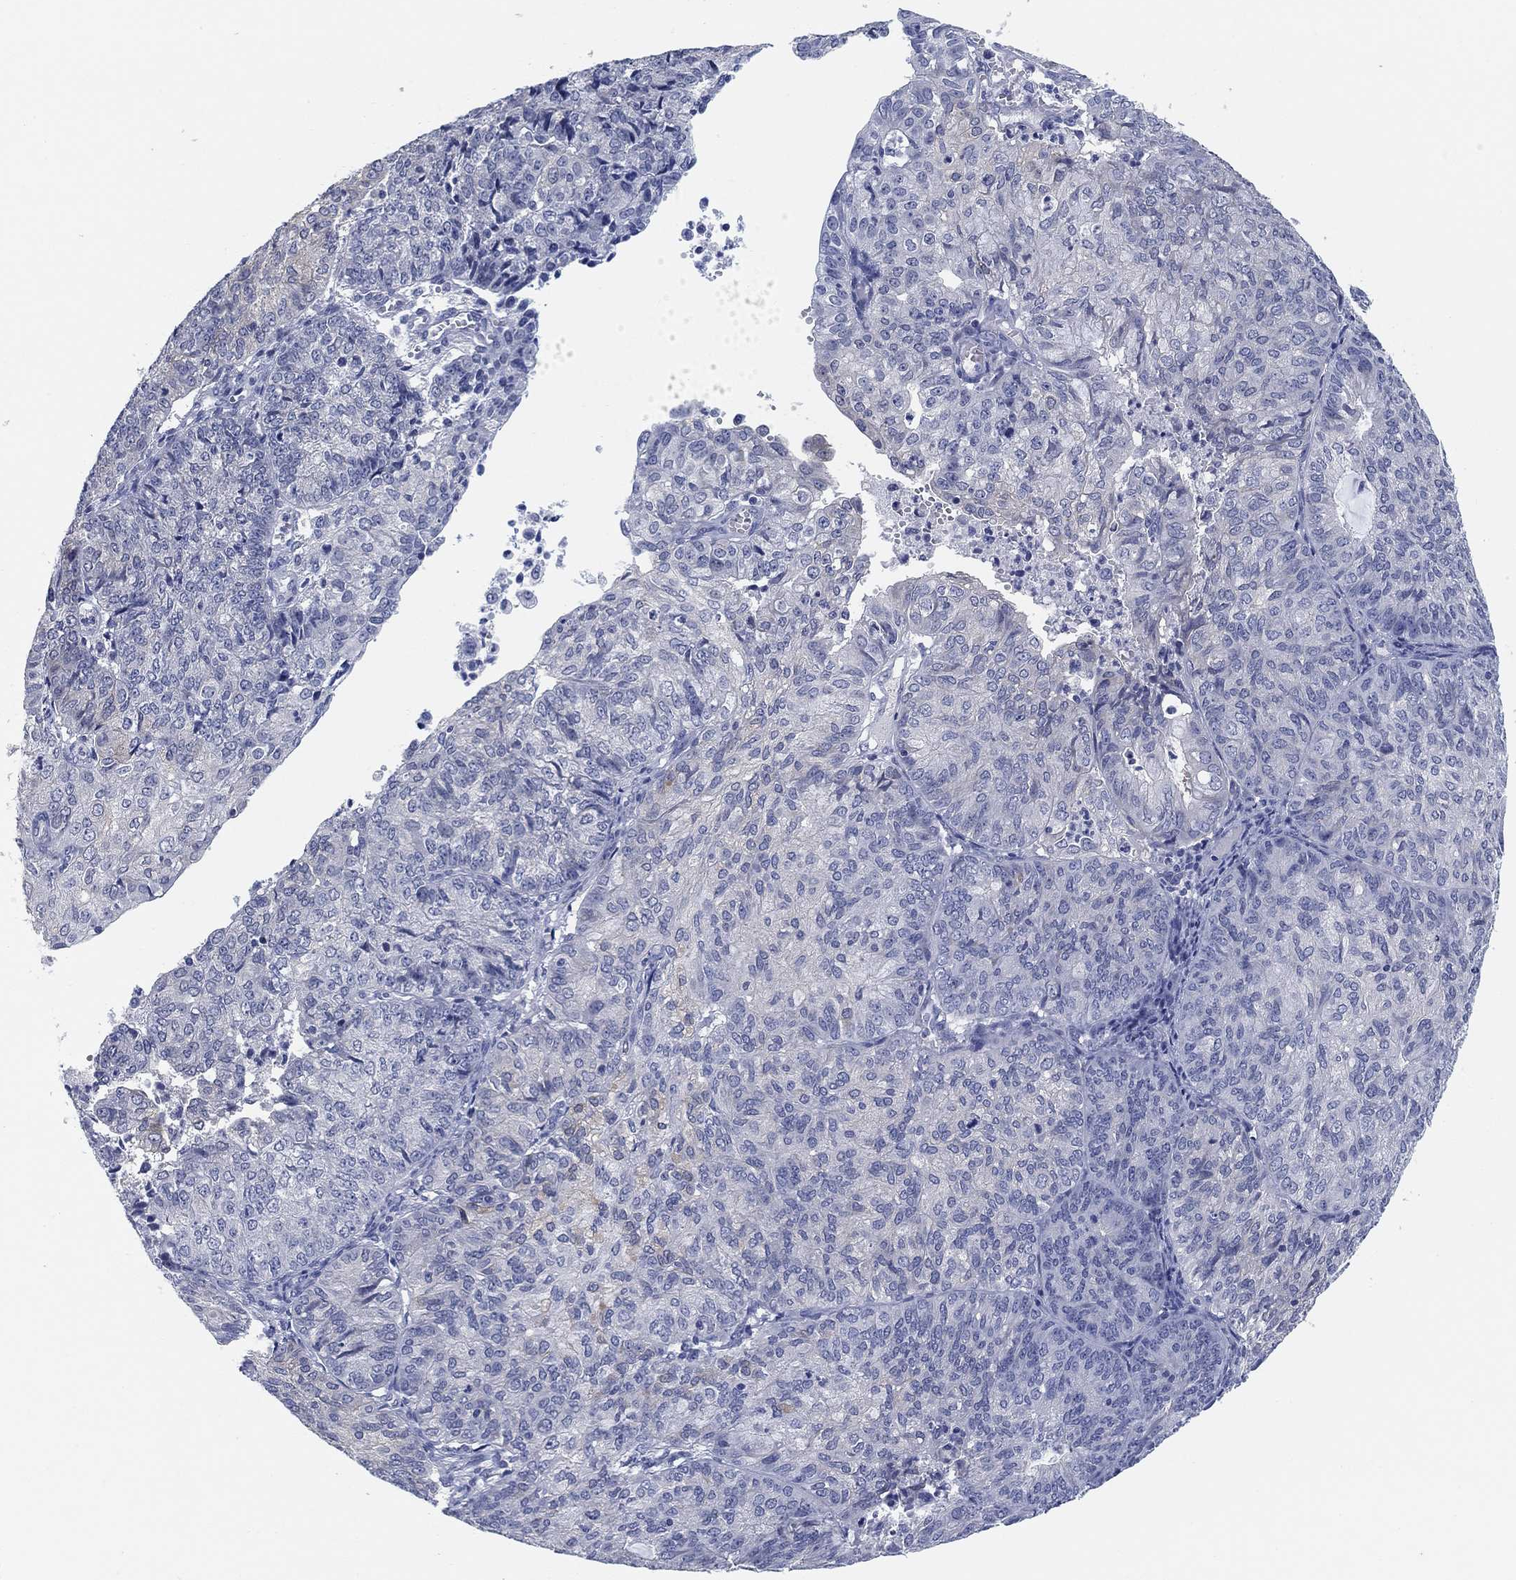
{"staining": {"intensity": "negative", "quantity": "none", "location": "none"}, "tissue": "endometrial cancer", "cell_type": "Tumor cells", "image_type": "cancer", "snomed": [{"axis": "morphology", "description": "Adenocarcinoma, NOS"}, {"axis": "topography", "description": "Endometrium"}], "caption": "High power microscopy image of an immunohistochemistry (IHC) image of adenocarcinoma (endometrial), revealing no significant positivity in tumor cells.", "gene": "CLUL1", "patient": {"sex": "female", "age": 82}}